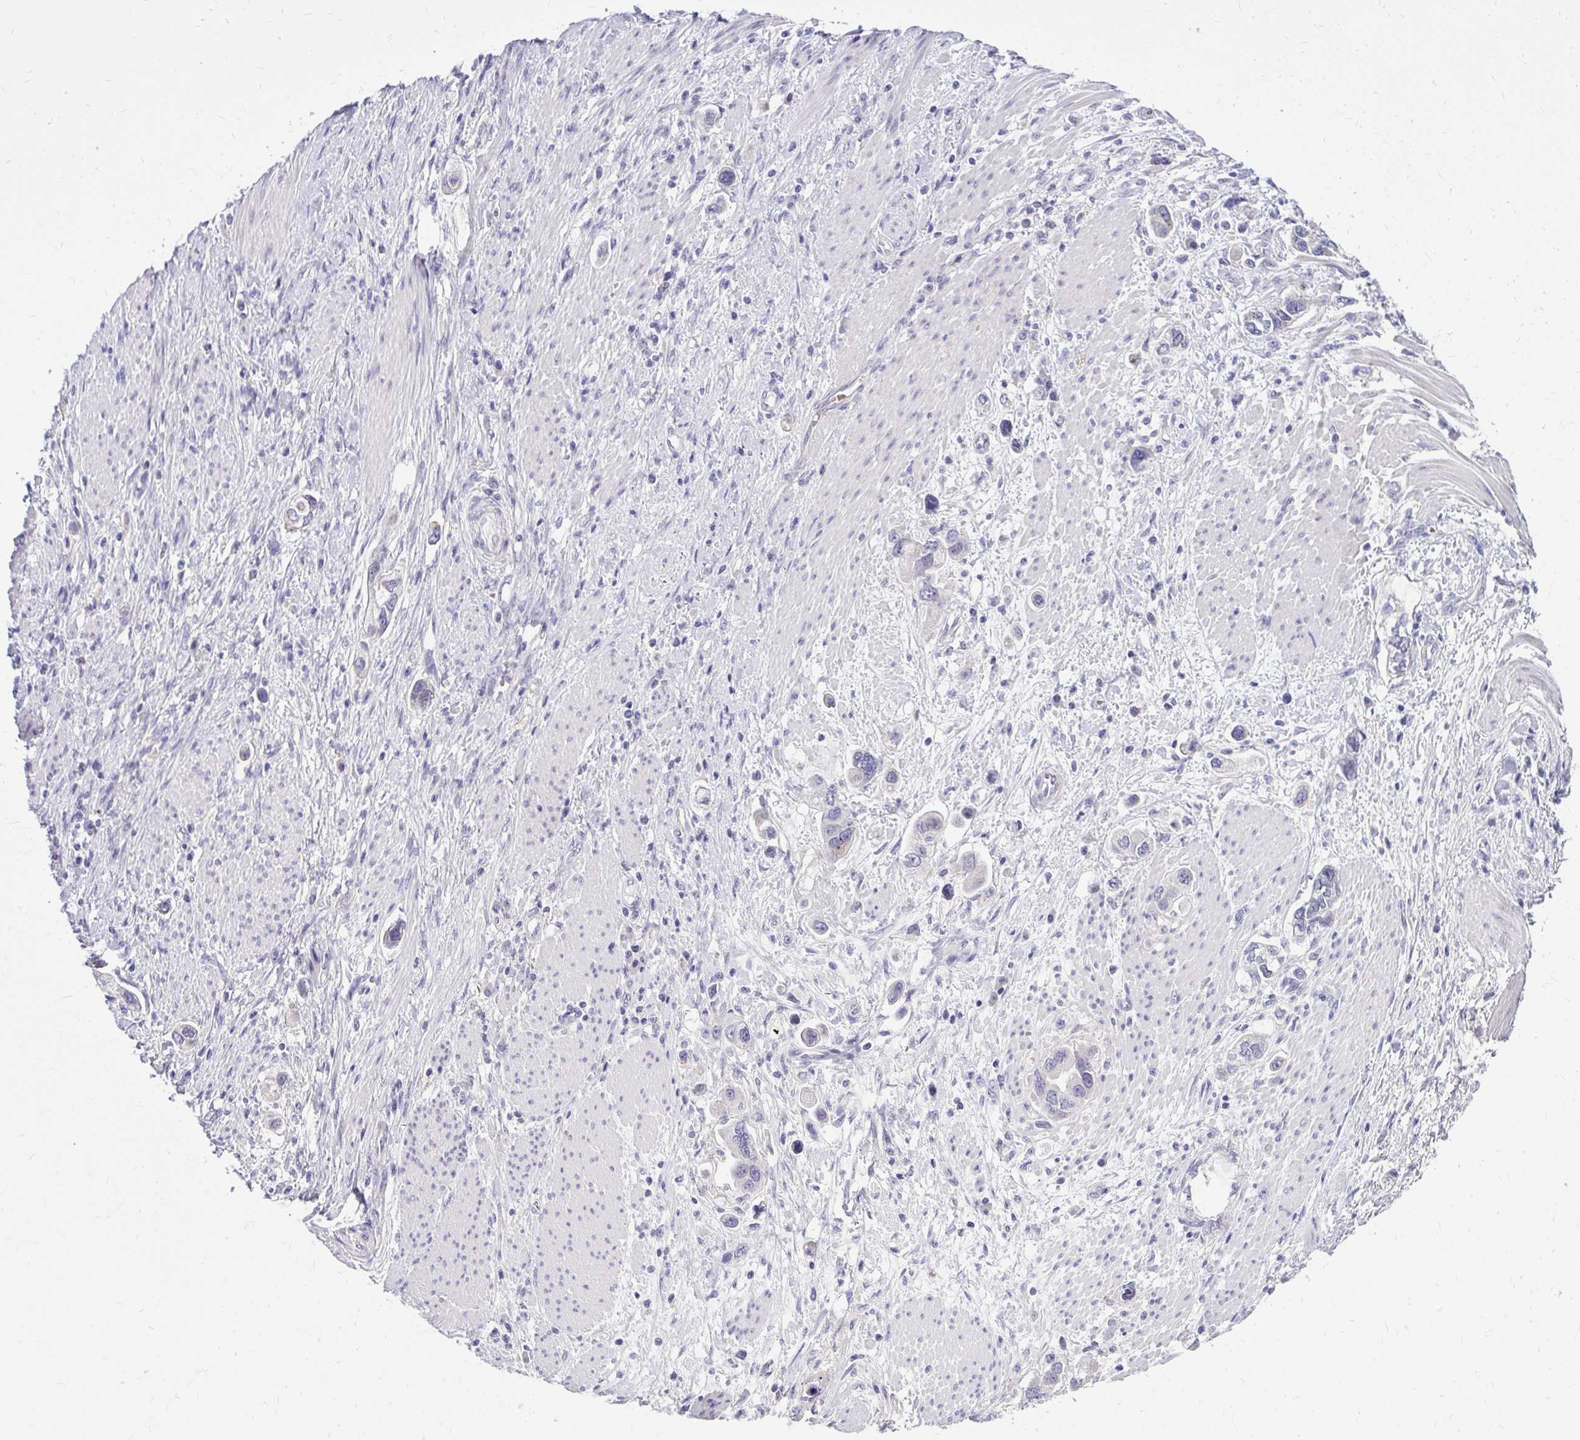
{"staining": {"intensity": "negative", "quantity": "none", "location": "none"}, "tissue": "stomach cancer", "cell_type": "Tumor cells", "image_type": "cancer", "snomed": [{"axis": "morphology", "description": "Adenocarcinoma, NOS"}, {"axis": "topography", "description": "Stomach, lower"}], "caption": "There is no significant staining in tumor cells of stomach cancer (adenocarcinoma).", "gene": "DPY19L1", "patient": {"sex": "female", "age": 93}}